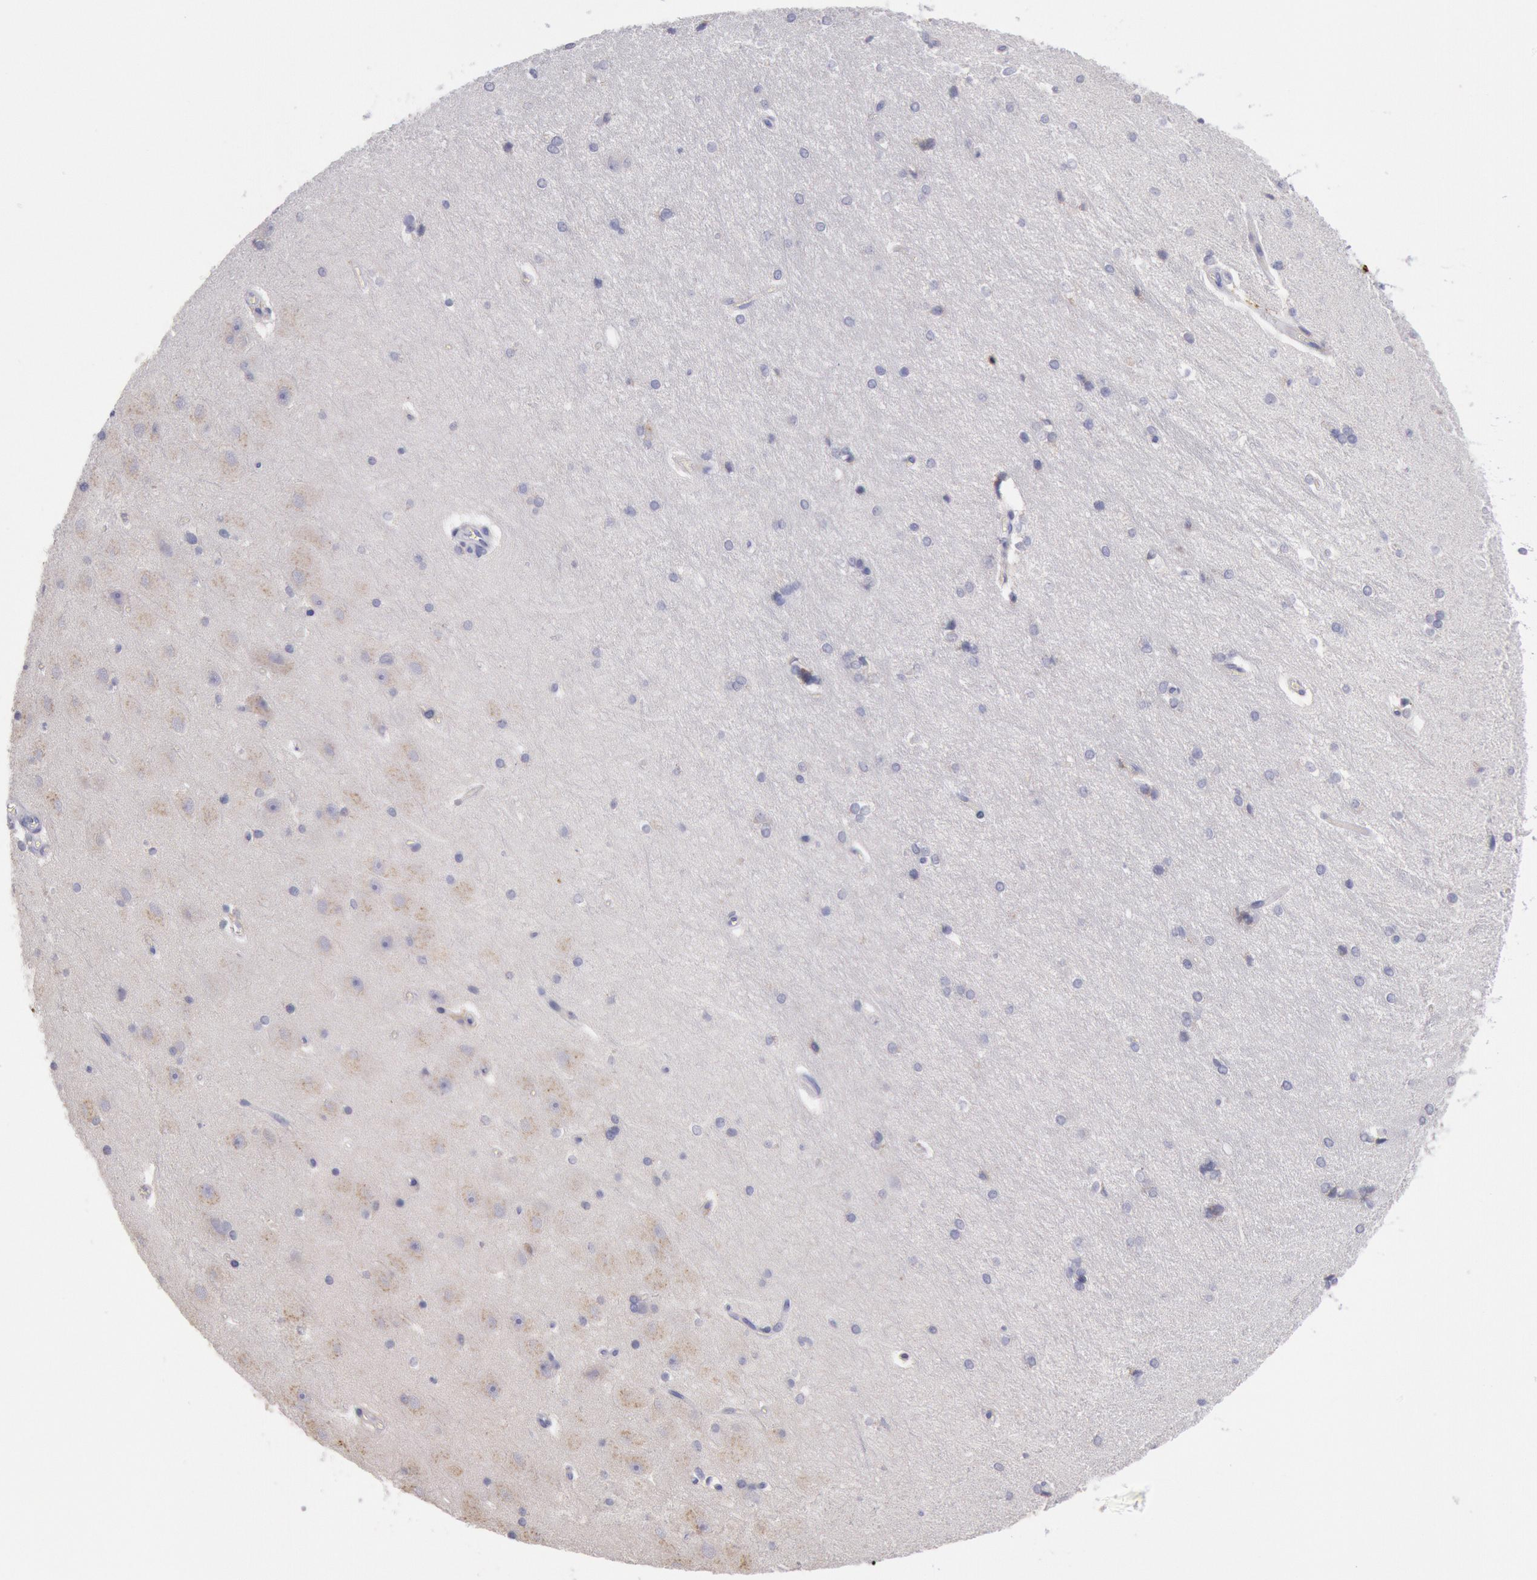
{"staining": {"intensity": "negative", "quantity": "none", "location": "none"}, "tissue": "hippocampus", "cell_type": "Glial cells", "image_type": "normal", "snomed": [{"axis": "morphology", "description": "Normal tissue, NOS"}, {"axis": "topography", "description": "Hippocampus"}], "caption": "Glial cells show no significant protein positivity in unremarkable hippocampus.", "gene": "GAL3ST1", "patient": {"sex": "female", "age": 19}}